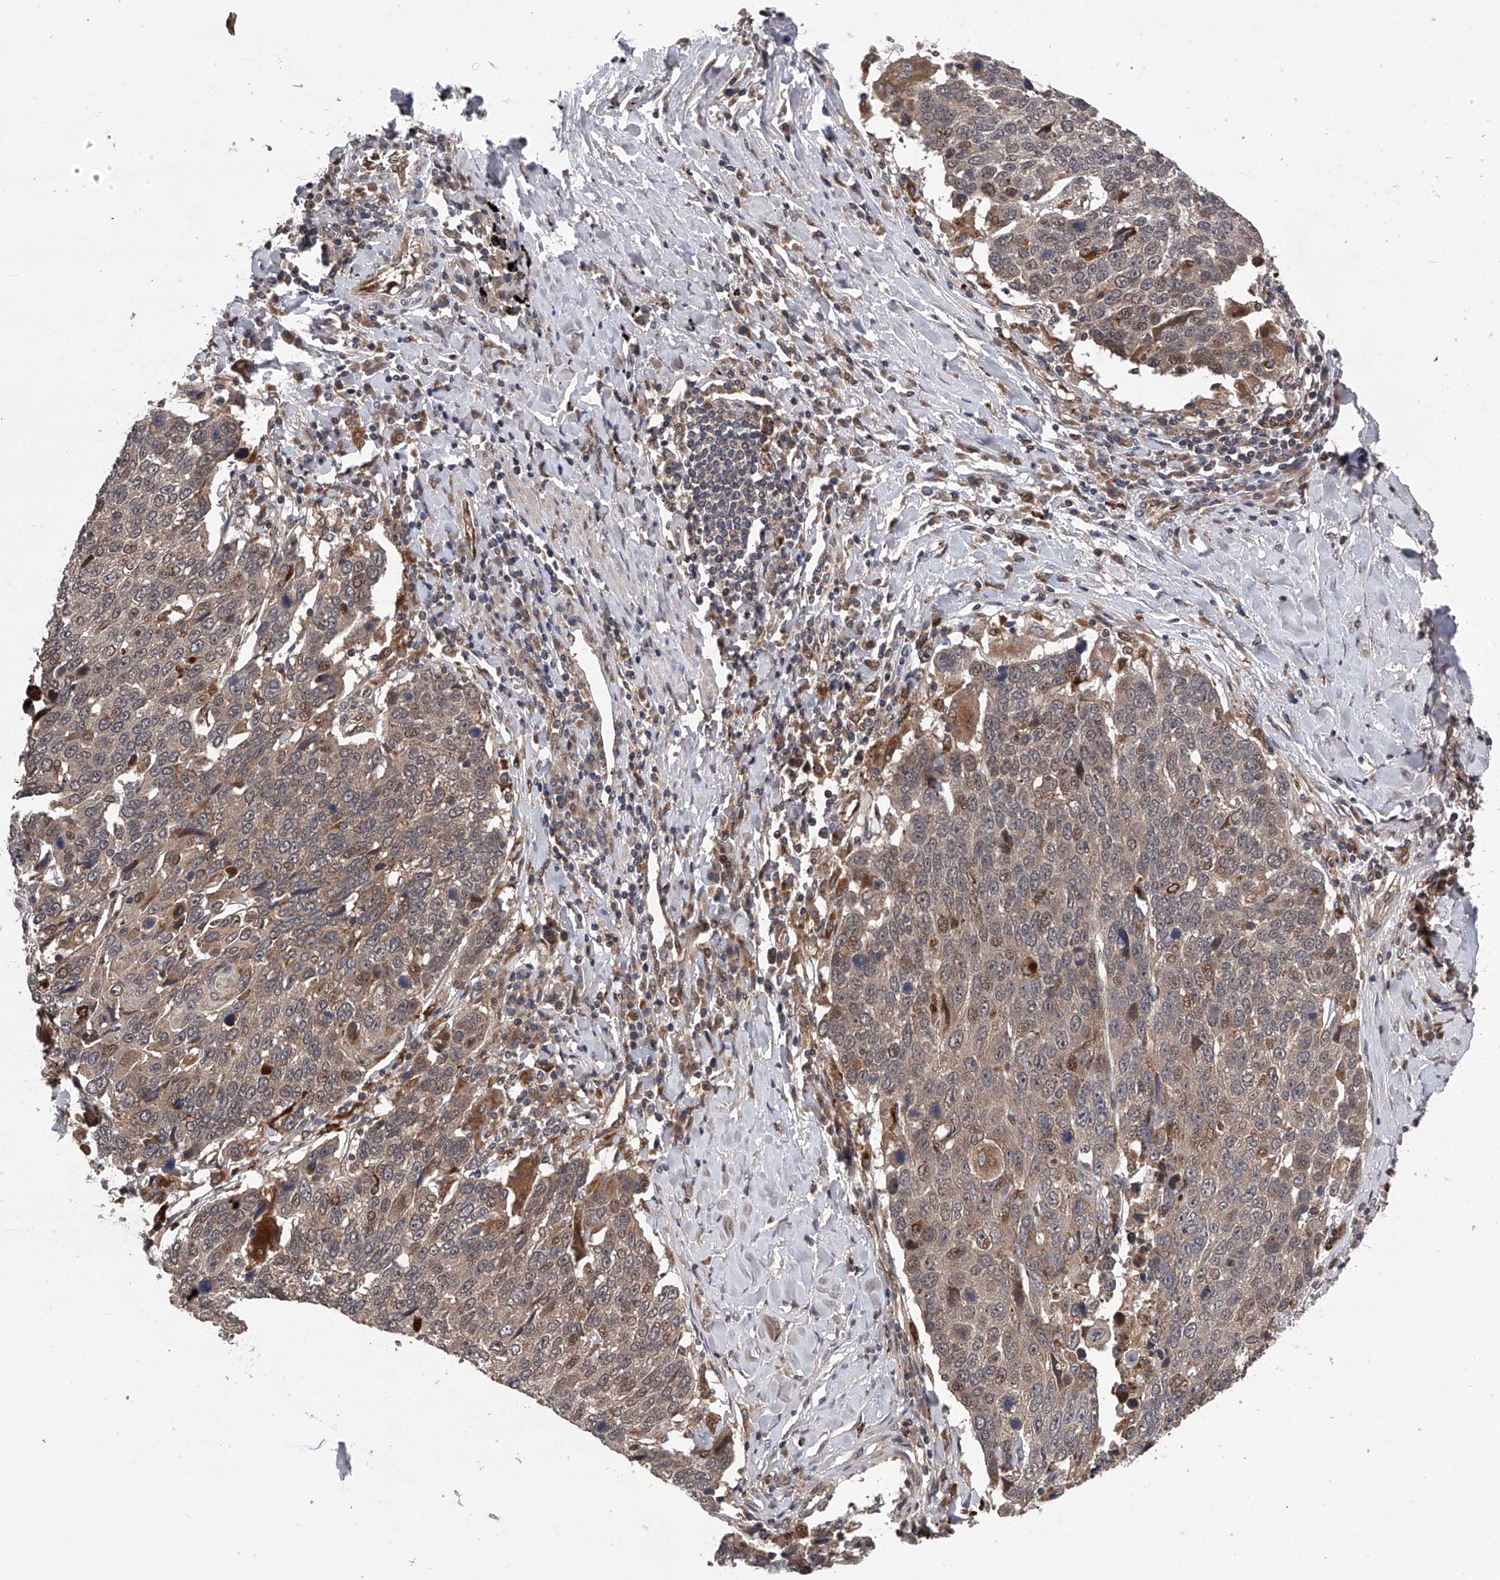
{"staining": {"intensity": "weak", "quantity": "25%-75%", "location": "cytoplasmic/membranous"}, "tissue": "lung cancer", "cell_type": "Tumor cells", "image_type": "cancer", "snomed": [{"axis": "morphology", "description": "Squamous cell carcinoma, NOS"}, {"axis": "topography", "description": "Lung"}], "caption": "Immunohistochemical staining of squamous cell carcinoma (lung) shows low levels of weak cytoplasmic/membranous expression in about 25%-75% of tumor cells.", "gene": "MAP3K11", "patient": {"sex": "male", "age": 66}}